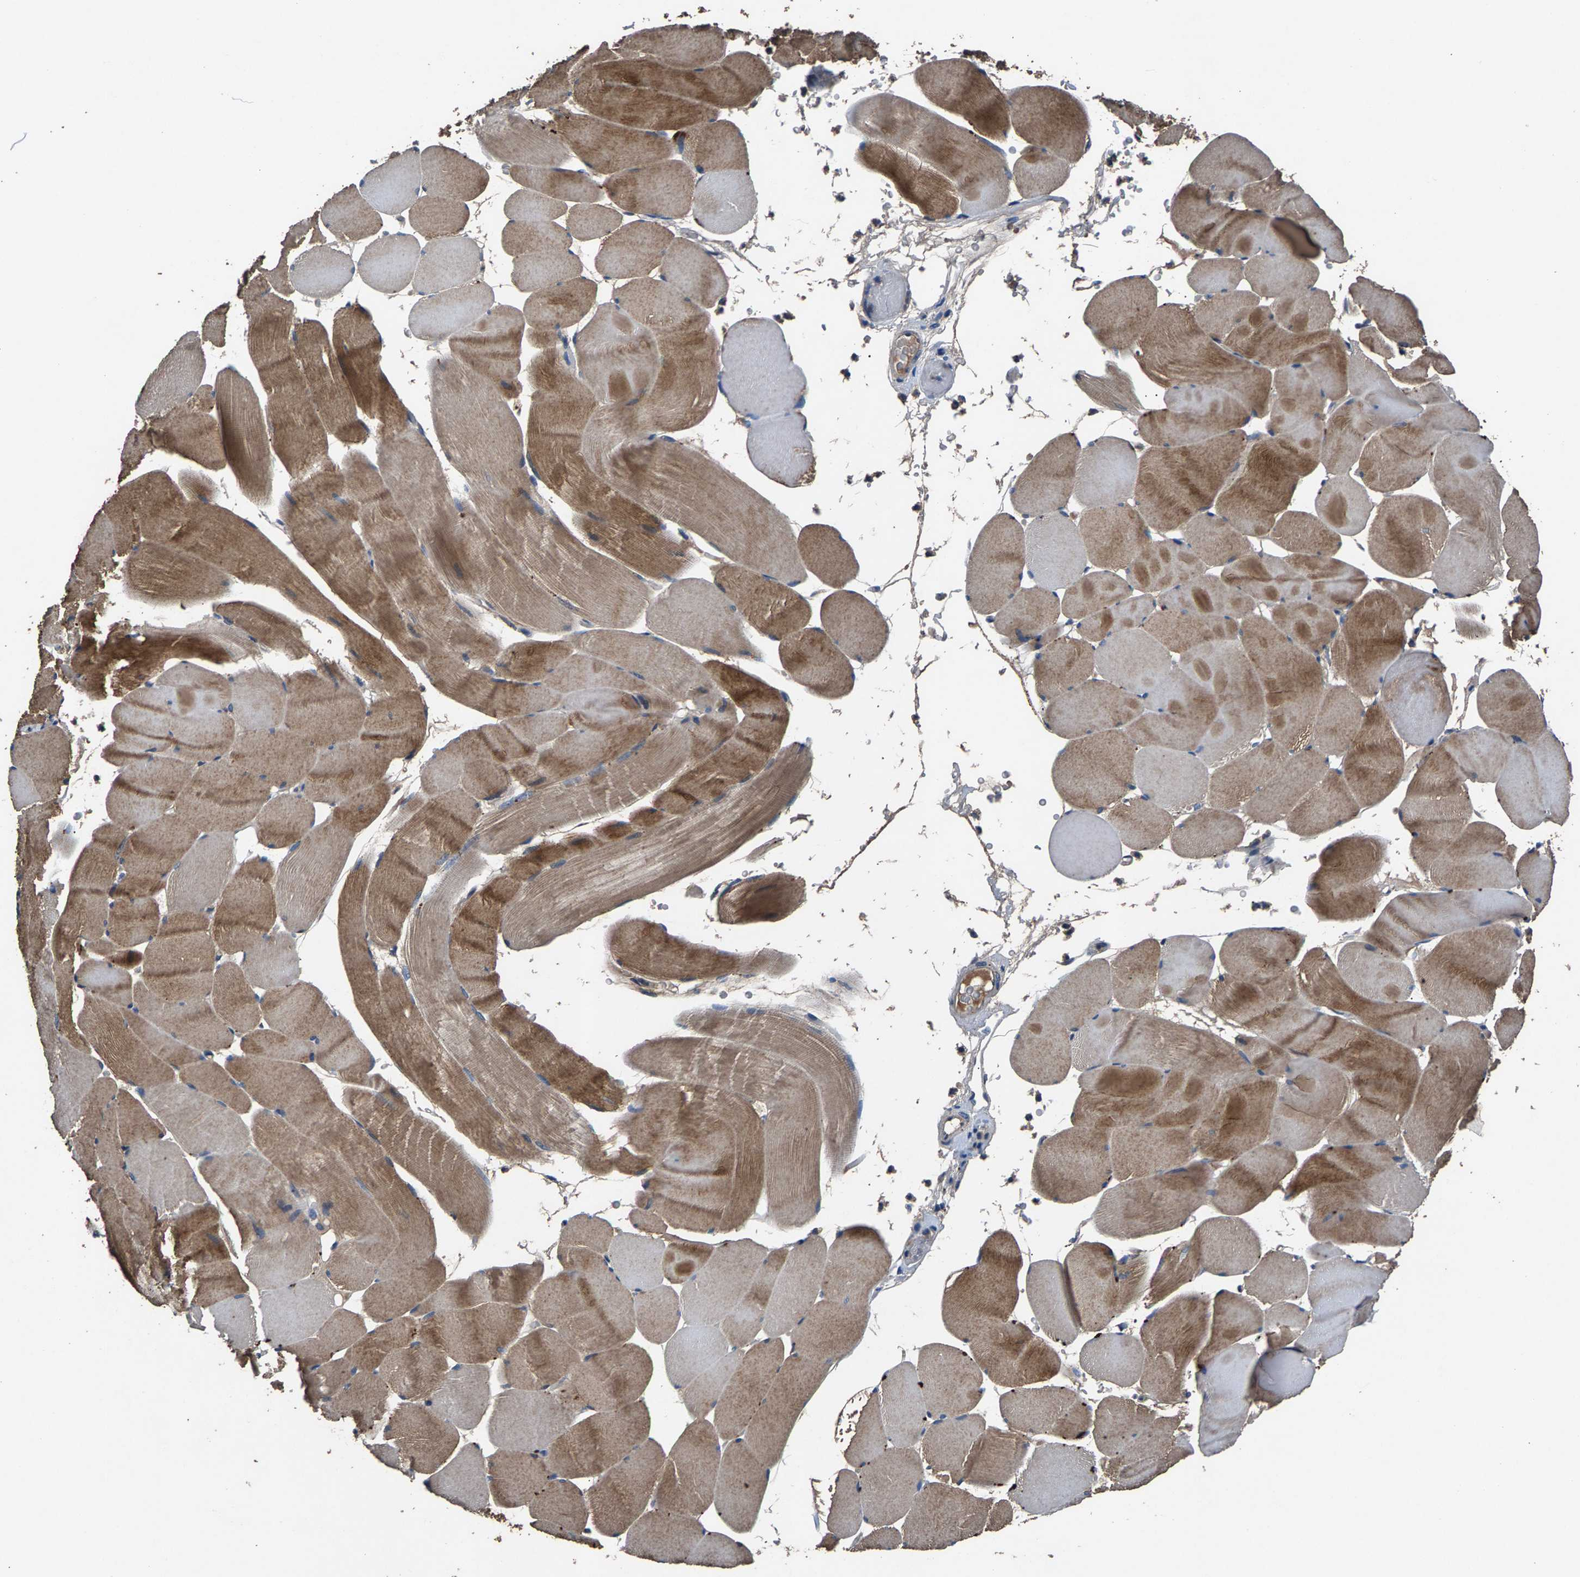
{"staining": {"intensity": "moderate", "quantity": ">75%", "location": "cytoplasmic/membranous"}, "tissue": "skeletal muscle", "cell_type": "Myocytes", "image_type": "normal", "snomed": [{"axis": "morphology", "description": "Normal tissue, NOS"}, {"axis": "topography", "description": "Skeletal muscle"}], "caption": "Immunohistochemical staining of normal skeletal muscle reveals moderate cytoplasmic/membranous protein staining in approximately >75% of myocytes. (IHC, brightfield microscopy, high magnification).", "gene": "PRXL2C", "patient": {"sex": "male", "age": 62}}